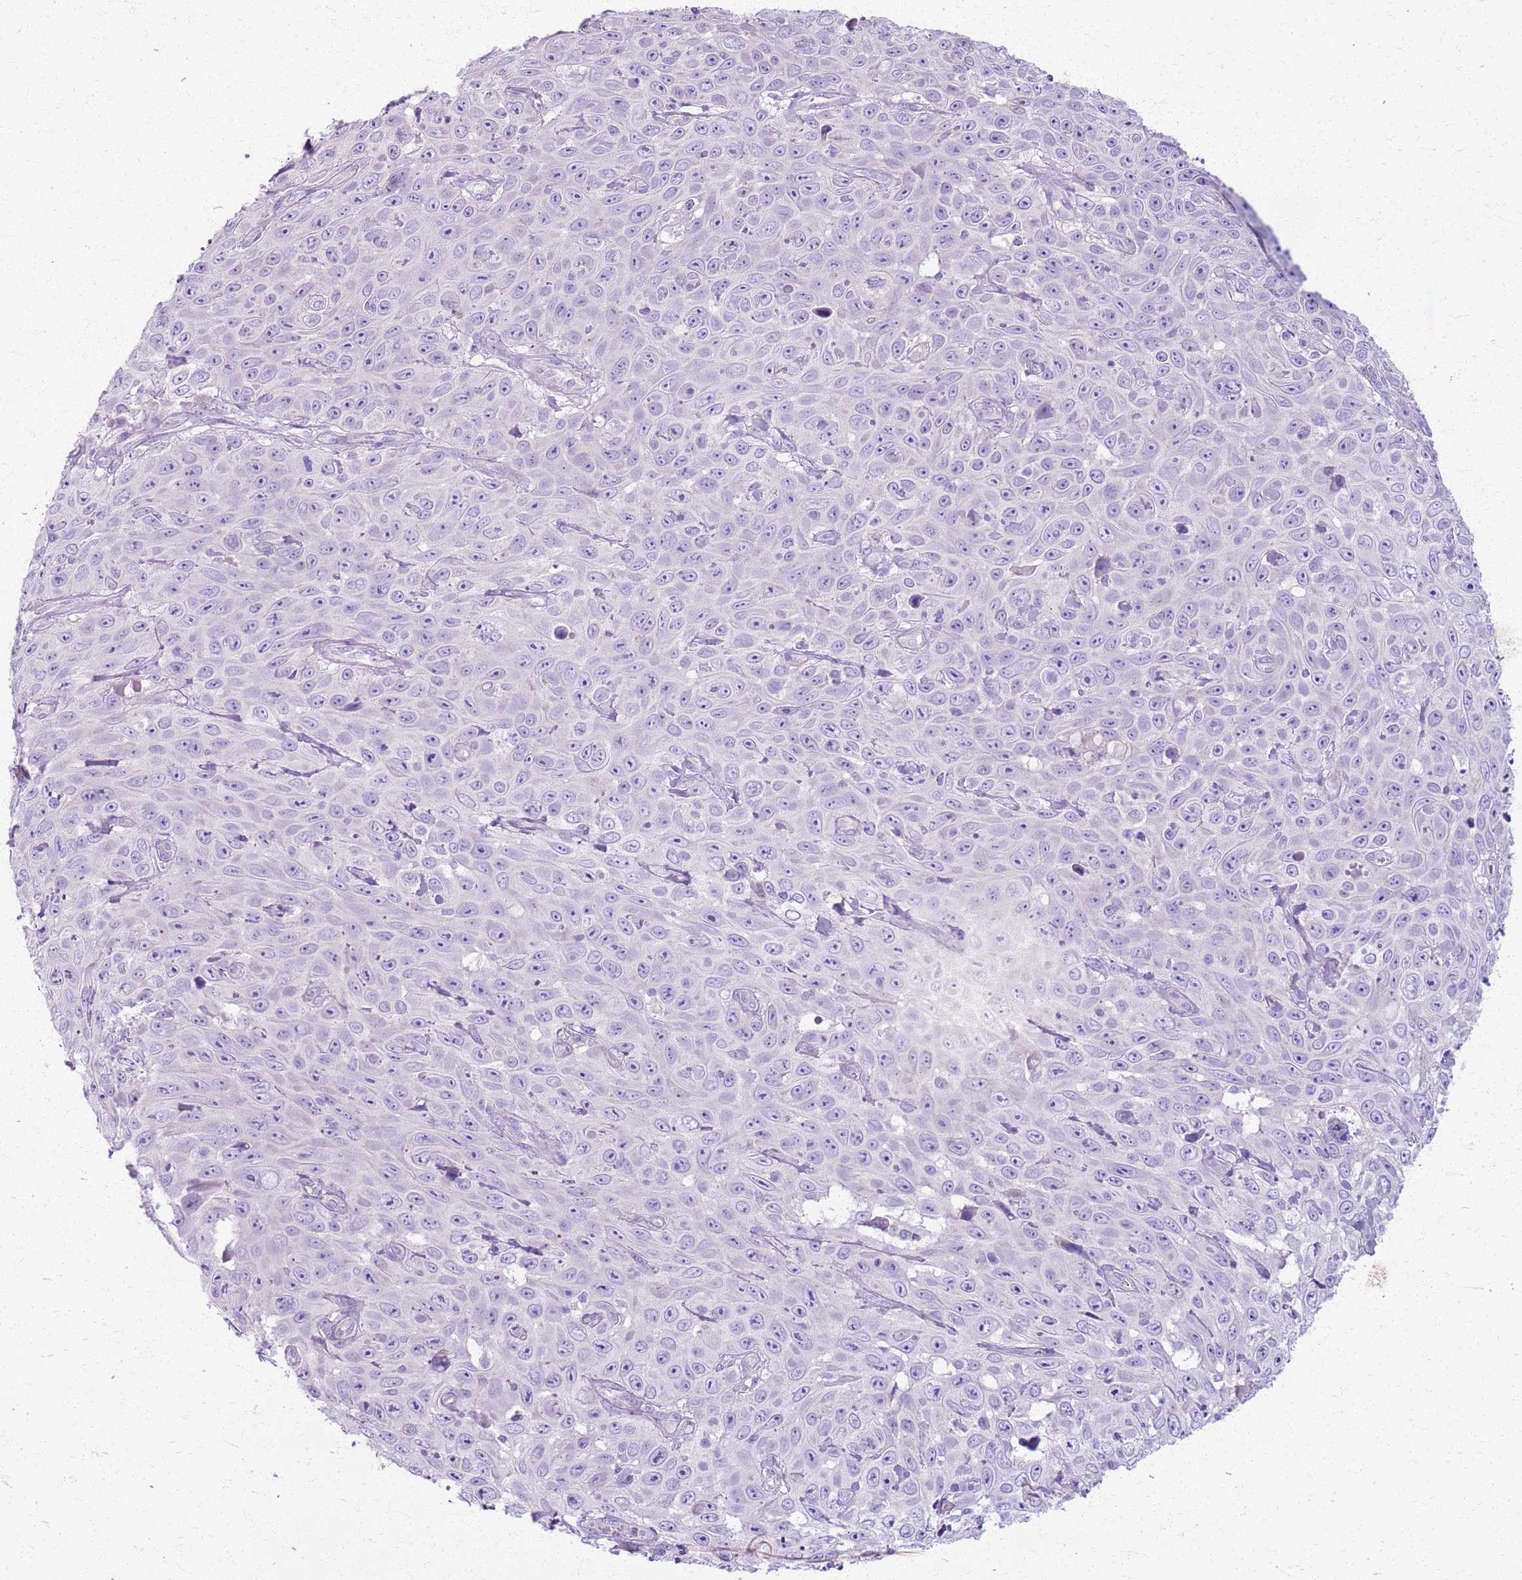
{"staining": {"intensity": "negative", "quantity": "none", "location": "none"}, "tissue": "skin cancer", "cell_type": "Tumor cells", "image_type": "cancer", "snomed": [{"axis": "morphology", "description": "Squamous cell carcinoma, NOS"}, {"axis": "topography", "description": "Skin"}], "caption": "An image of human skin squamous cell carcinoma is negative for staining in tumor cells. (Brightfield microscopy of DAB immunohistochemistry at high magnification).", "gene": "CSRP3", "patient": {"sex": "male", "age": 82}}